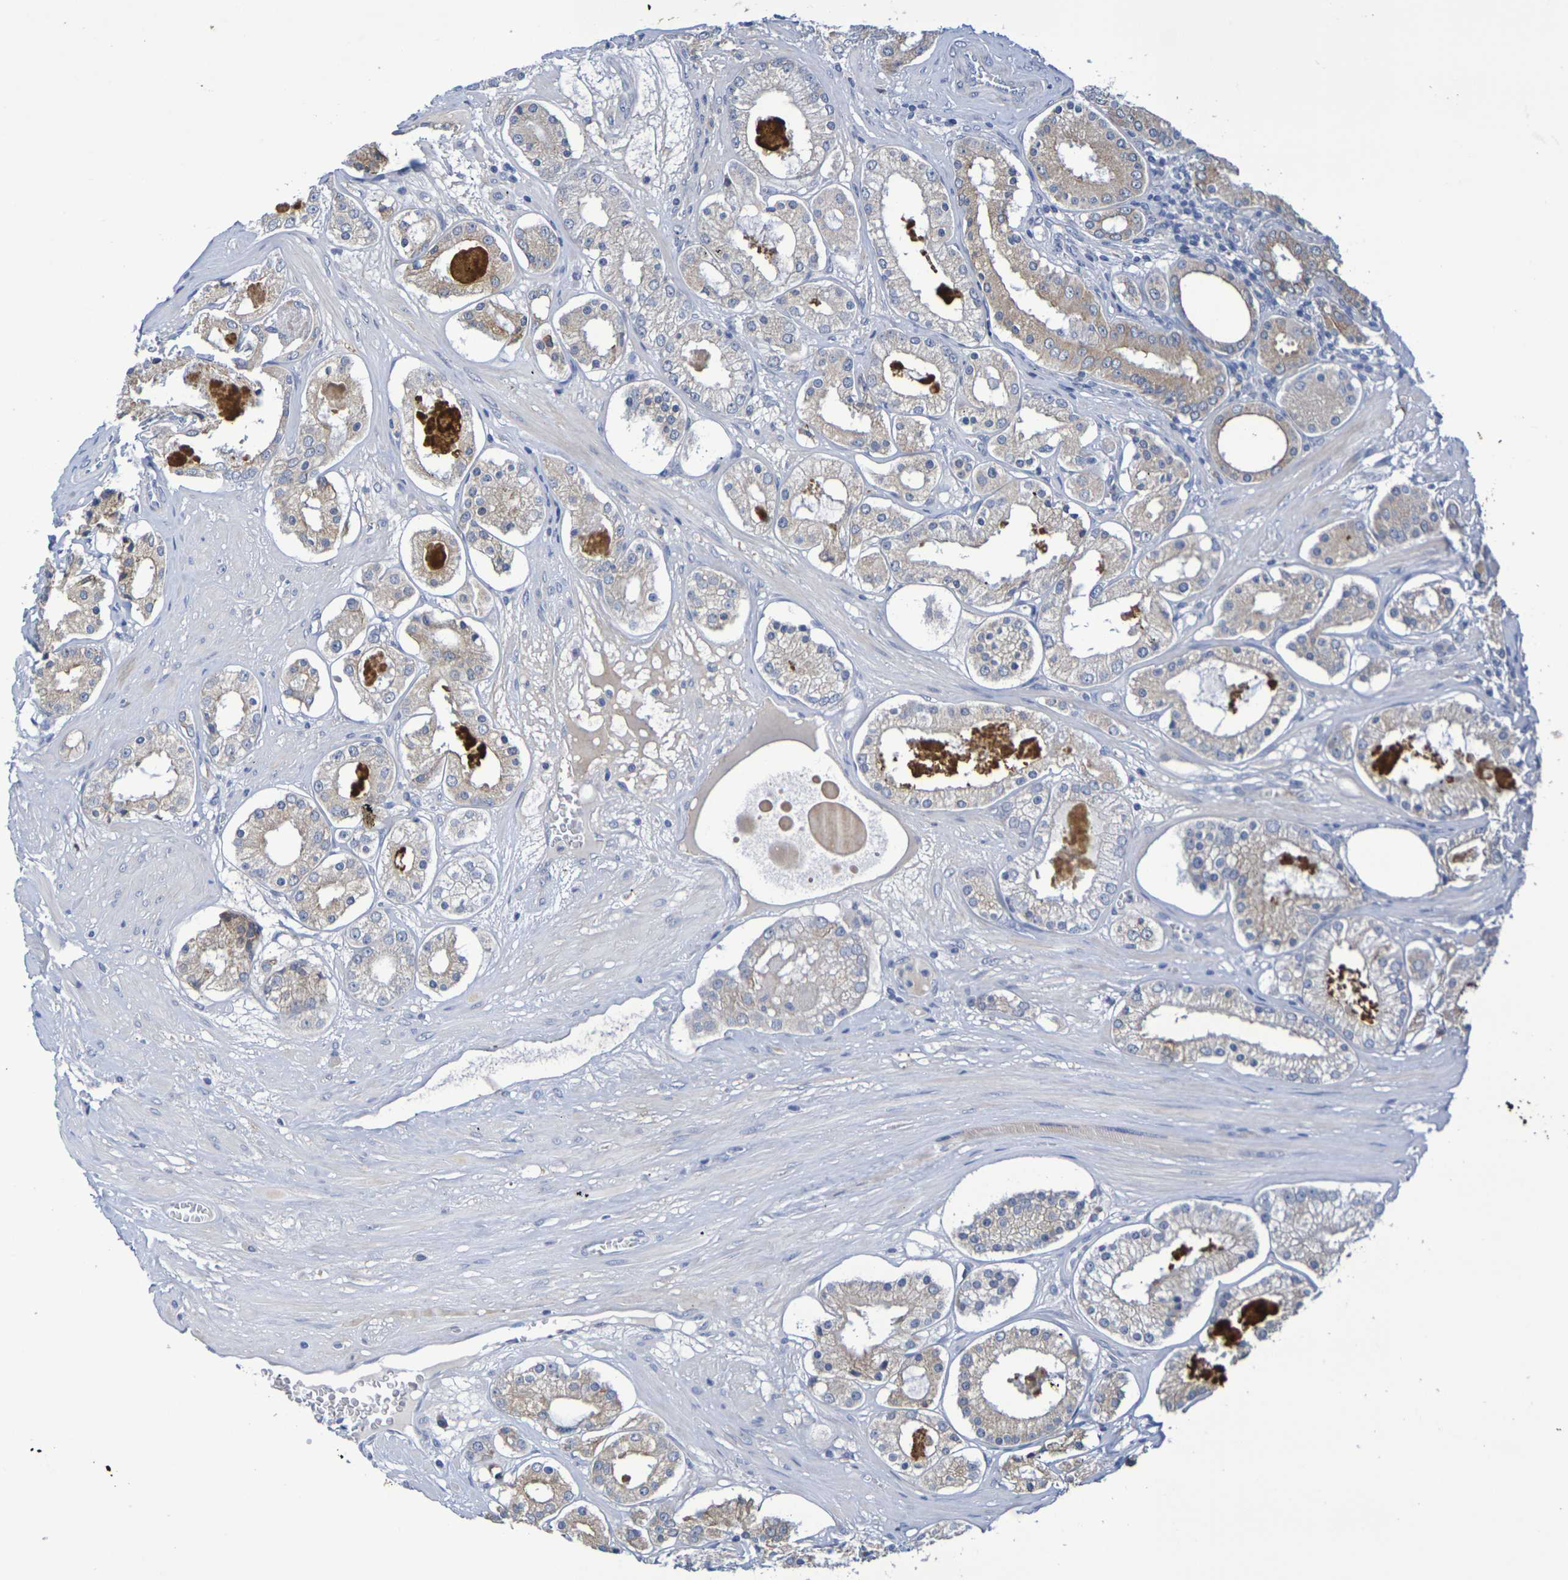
{"staining": {"intensity": "weak", "quantity": "25%-75%", "location": "cytoplasmic/membranous"}, "tissue": "prostate cancer", "cell_type": "Tumor cells", "image_type": "cancer", "snomed": [{"axis": "morphology", "description": "Adenocarcinoma, High grade"}, {"axis": "topography", "description": "Prostate"}], "caption": "High-magnification brightfield microscopy of prostate cancer stained with DAB (3,3'-diaminobenzidine) (brown) and counterstained with hematoxylin (blue). tumor cells exhibit weak cytoplasmic/membranous staining is present in approximately25%-75% of cells. The protein is shown in brown color, while the nuclei are stained blue.", "gene": "SDC4", "patient": {"sex": "male", "age": 66}}